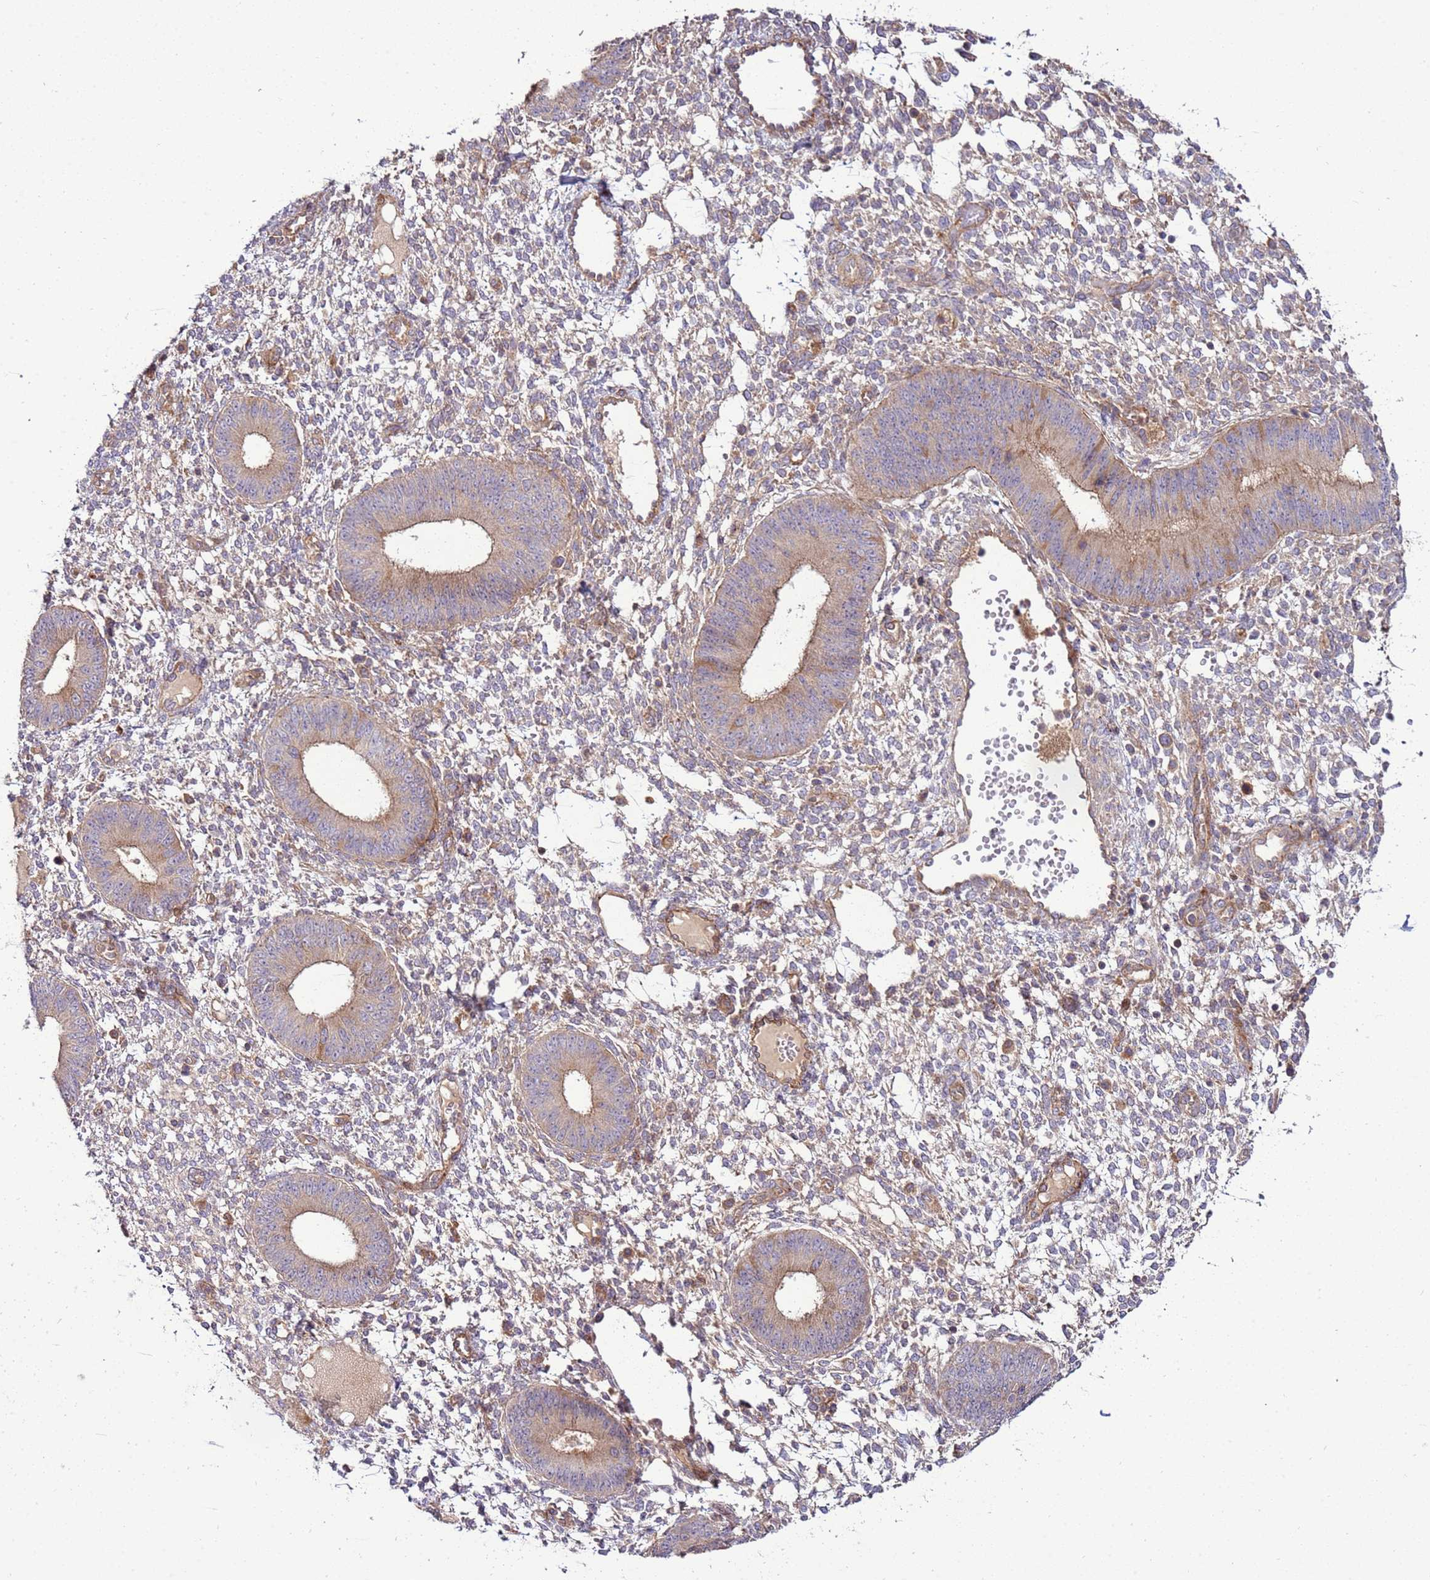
{"staining": {"intensity": "weak", "quantity": "25%-75%", "location": "cytoplasmic/membranous"}, "tissue": "endometrium", "cell_type": "Cells in endometrial stroma", "image_type": "normal", "snomed": [{"axis": "morphology", "description": "Normal tissue, NOS"}, {"axis": "topography", "description": "Endometrium"}], "caption": "Weak cytoplasmic/membranous protein positivity is appreciated in approximately 25%-75% of cells in endometrial stroma in endometrium.", "gene": "ZNF624", "patient": {"sex": "female", "age": 49}}